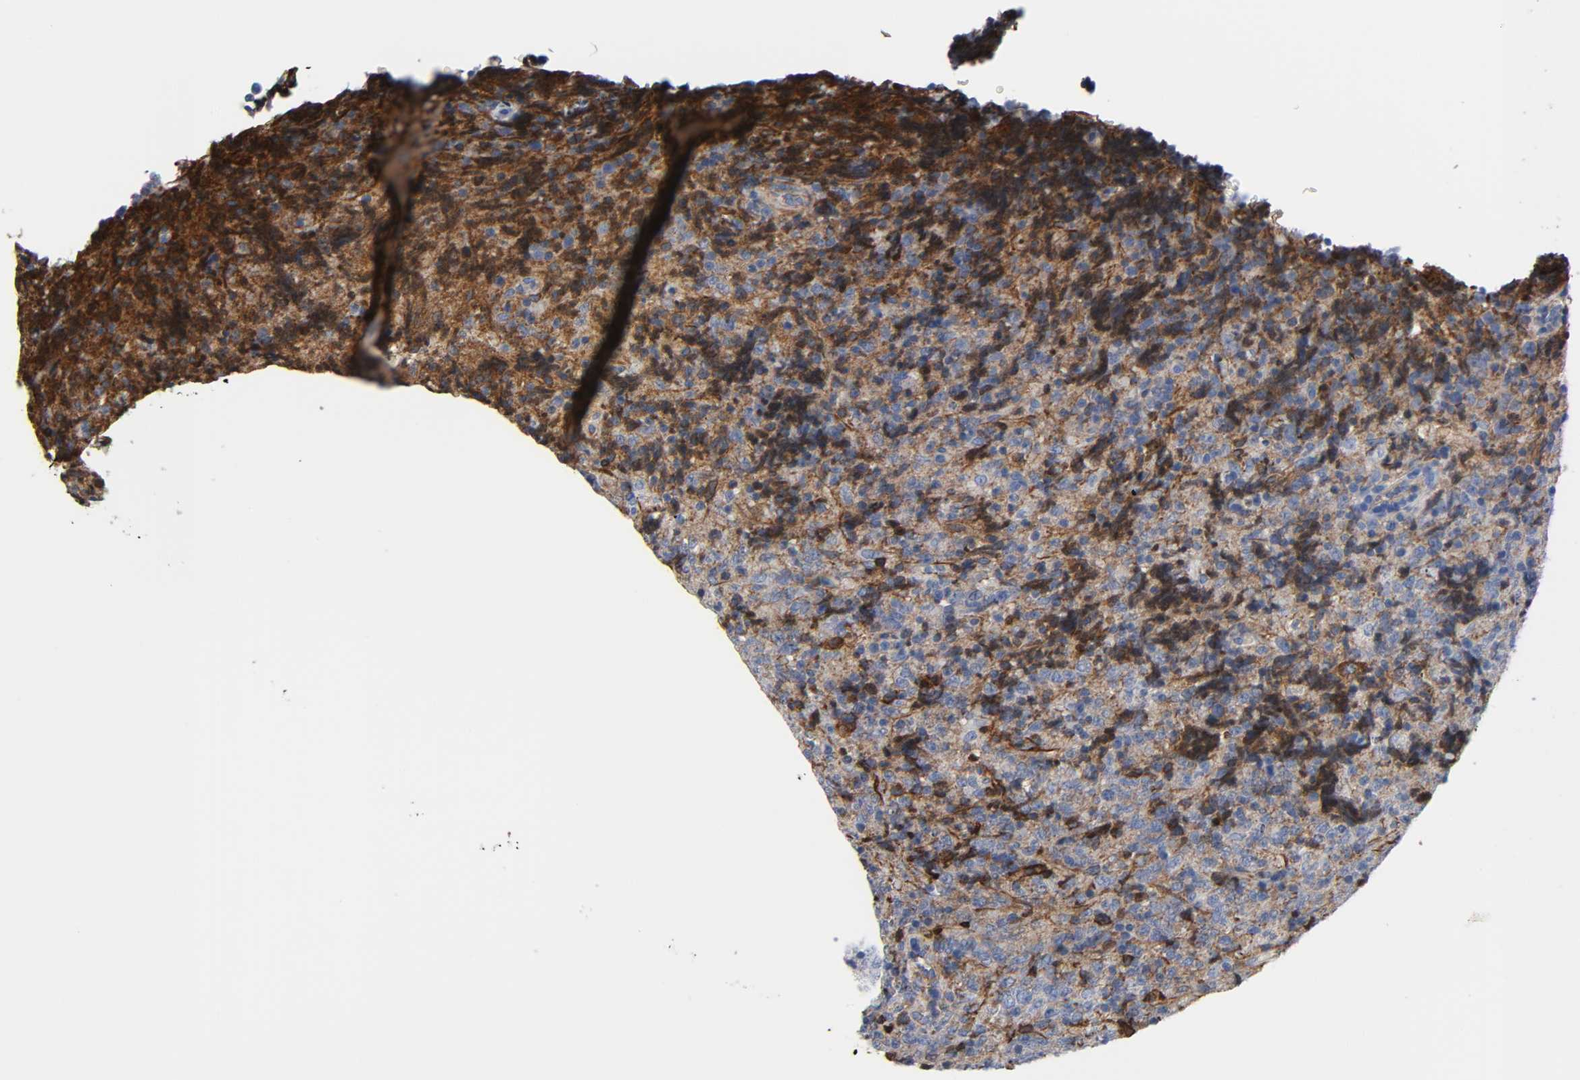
{"staining": {"intensity": "negative", "quantity": "none", "location": "none"}, "tissue": "lymphoma", "cell_type": "Tumor cells", "image_type": "cancer", "snomed": [{"axis": "morphology", "description": "Malignant lymphoma, non-Hodgkin's type, High grade"}, {"axis": "topography", "description": "Tonsil"}], "caption": "Tumor cells are negative for protein expression in human high-grade malignant lymphoma, non-Hodgkin's type. (Immunohistochemistry (ihc), brightfield microscopy, high magnification).", "gene": "FBLN1", "patient": {"sex": "female", "age": 36}}